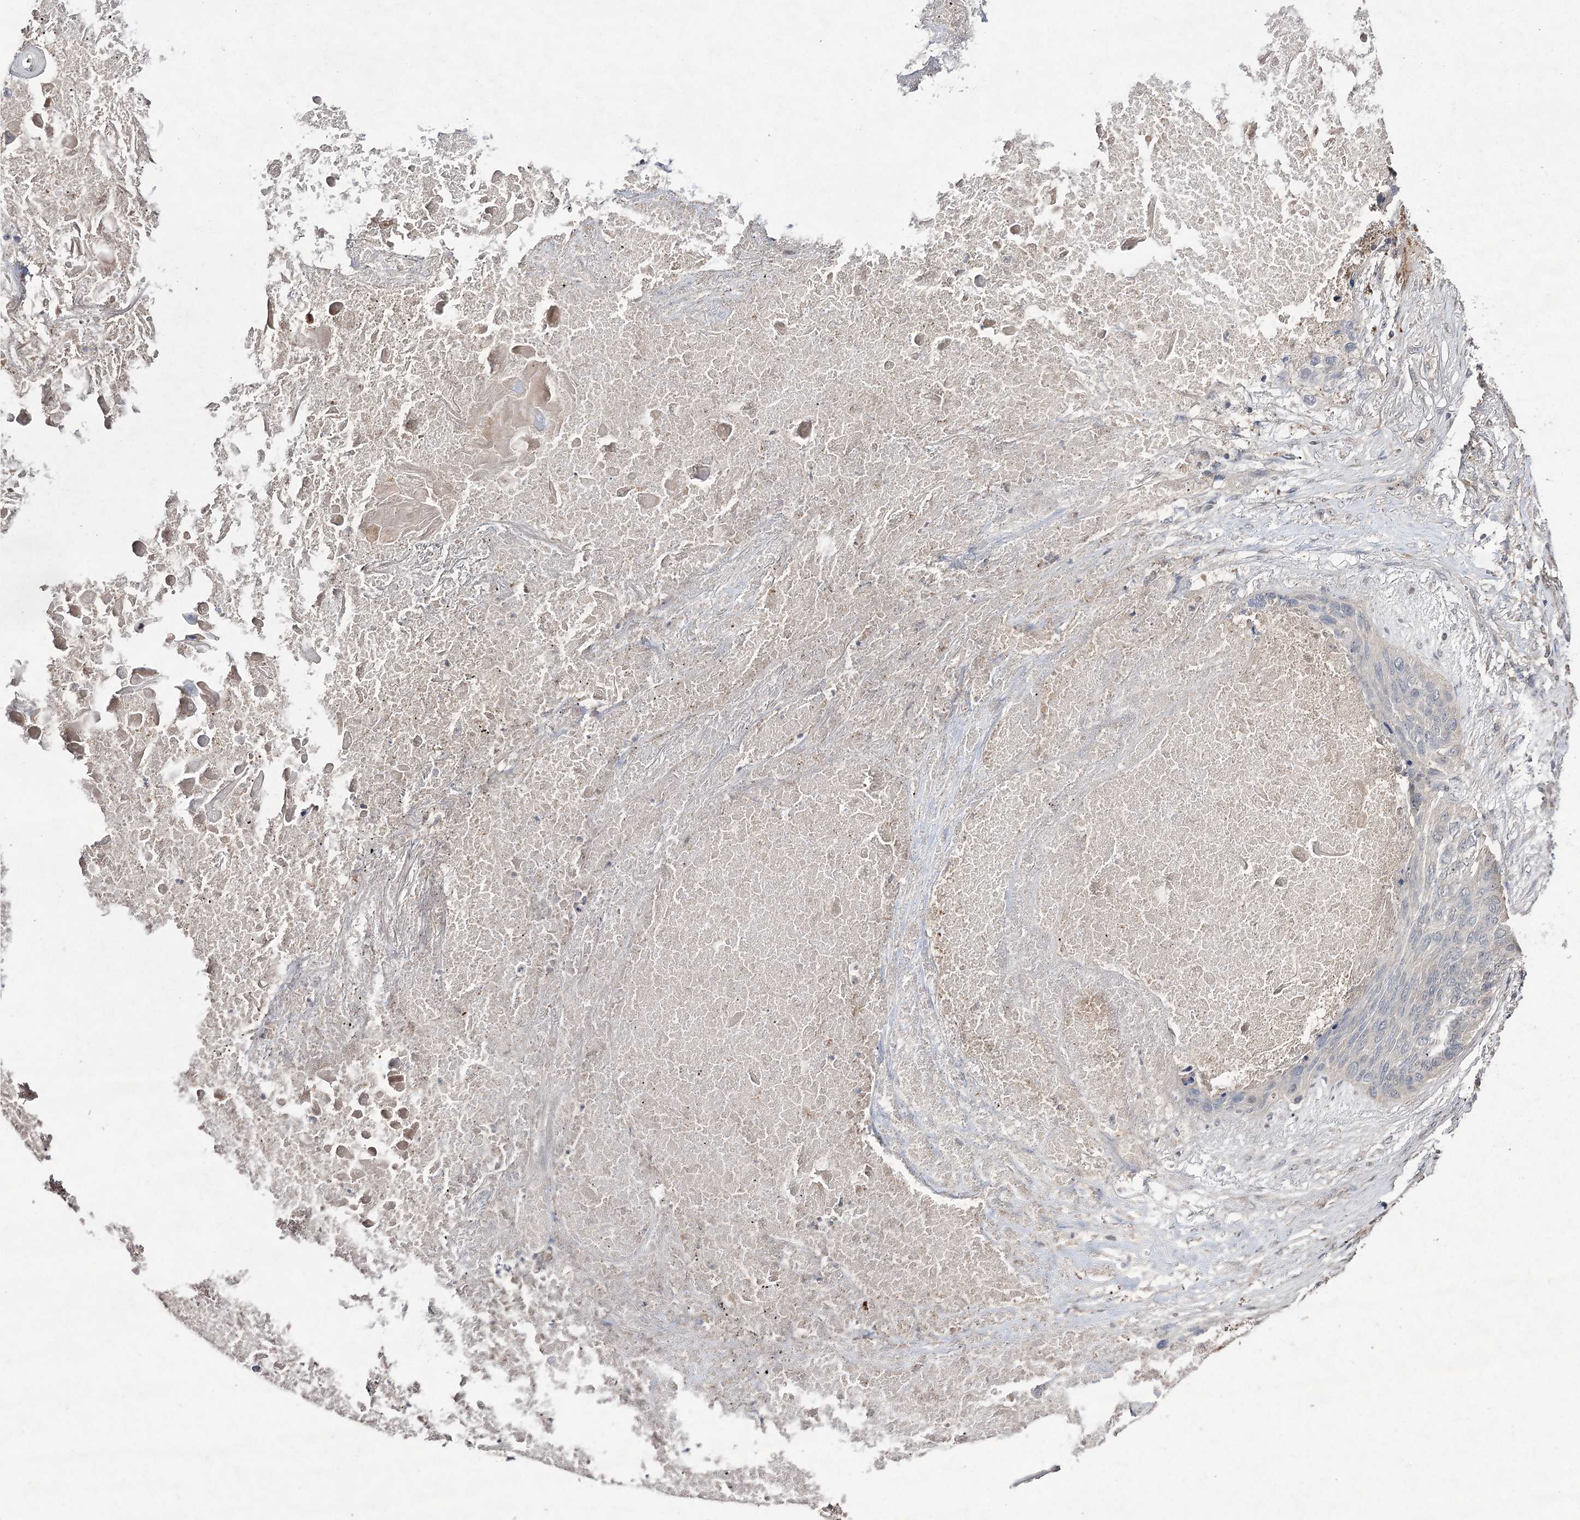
{"staining": {"intensity": "negative", "quantity": "none", "location": "none"}, "tissue": "lung cancer", "cell_type": "Tumor cells", "image_type": "cancer", "snomed": [{"axis": "morphology", "description": "Squamous cell carcinoma, NOS"}, {"axis": "topography", "description": "Lung"}], "caption": "This is an immunohistochemistry (IHC) micrograph of squamous cell carcinoma (lung). There is no staining in tumor cells.", "gene": "FANCL", "patient": {"sex": "female", "age": 63}}